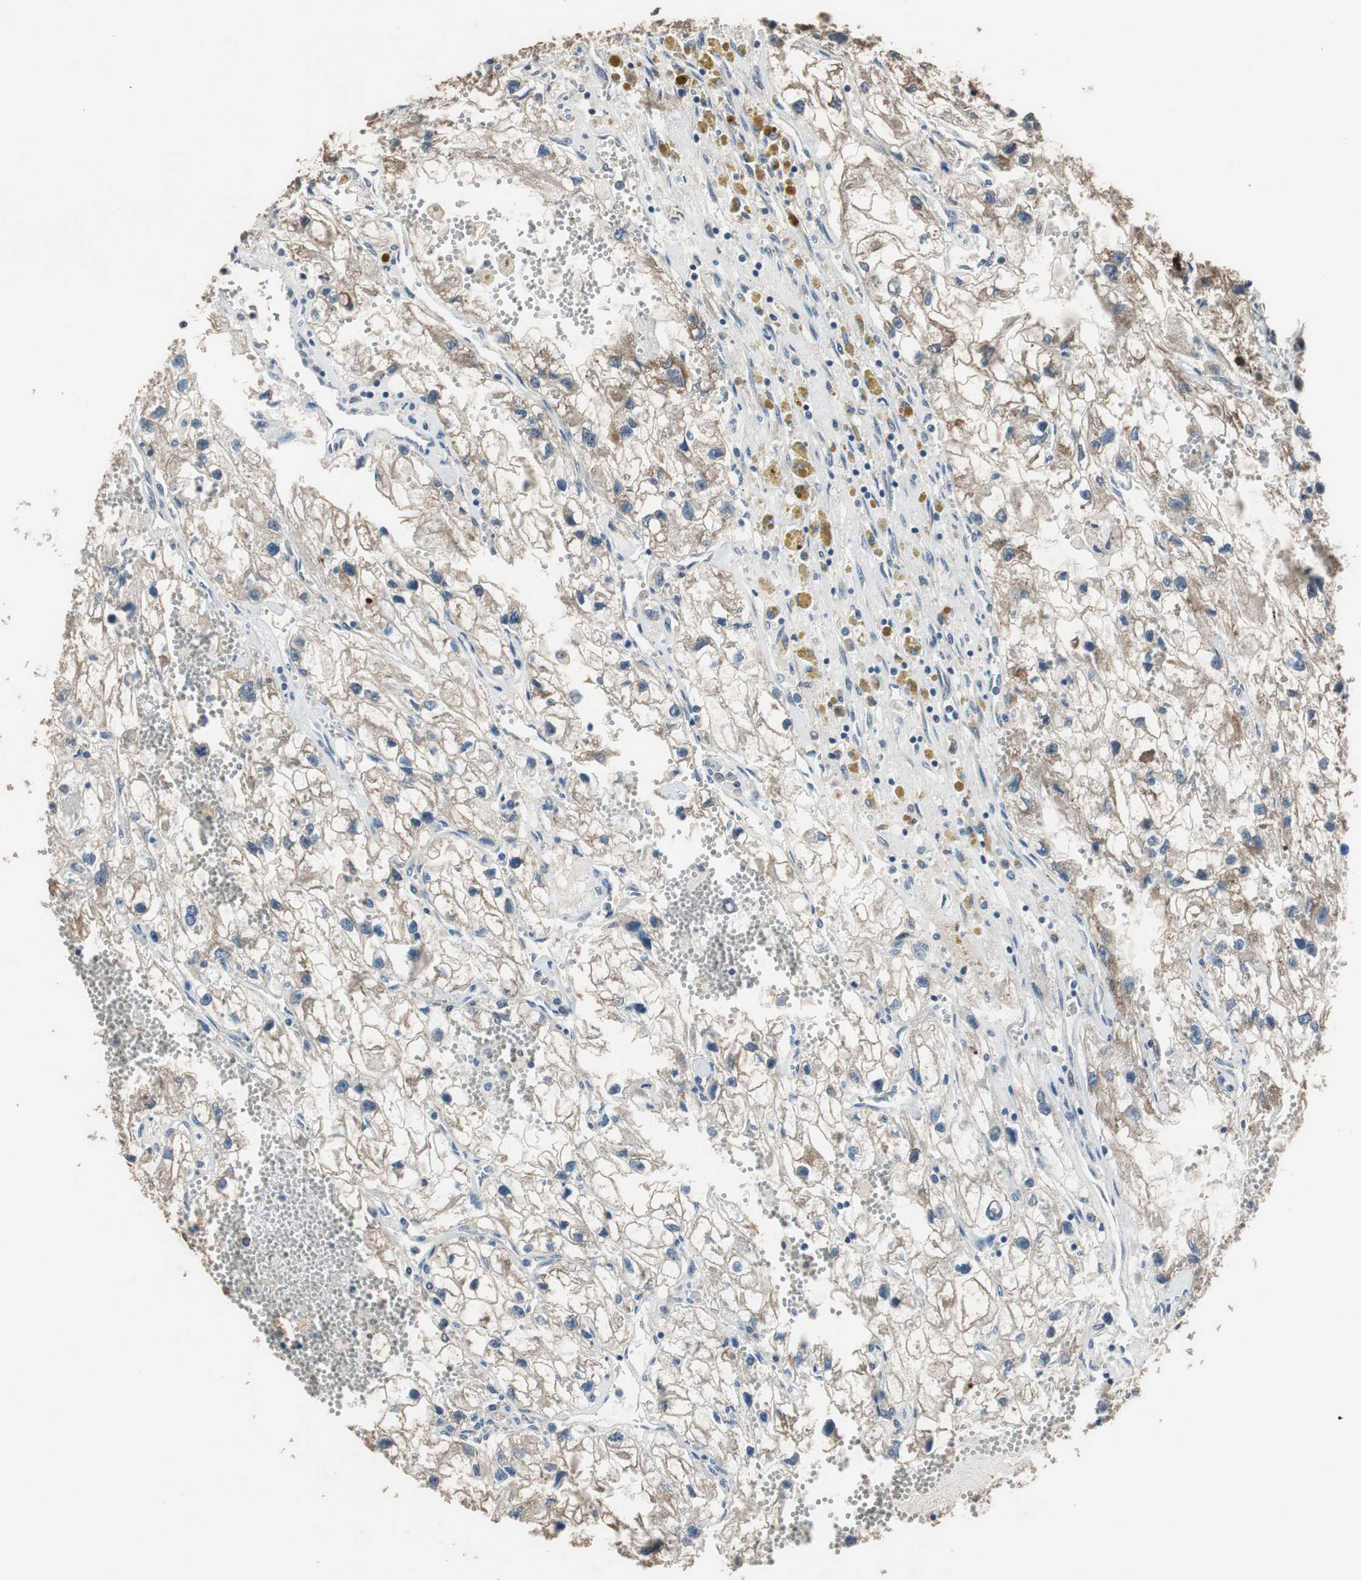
{"staining": {"intensity": "weak", "quantity": "25%-75%", "location": "cytoplasmic/membranous"}, "tissue": "renal cancer", "cell_type": "Tumor cells", "image_type": "cancer", "snomed": [{"axis": "morphology", "description": "Adenocarcinoma, NOS"}, {"axis": "topography", "description": "Kidney"}], "caption": "This histopathology image exhibits IHC staining of renal cancer, with low weak cytoplasmic/membranous staining in approximately 25%-75% of tumor cells.", "gene": "PI4KB", "patient": {"sex": "female", "age": 70}}